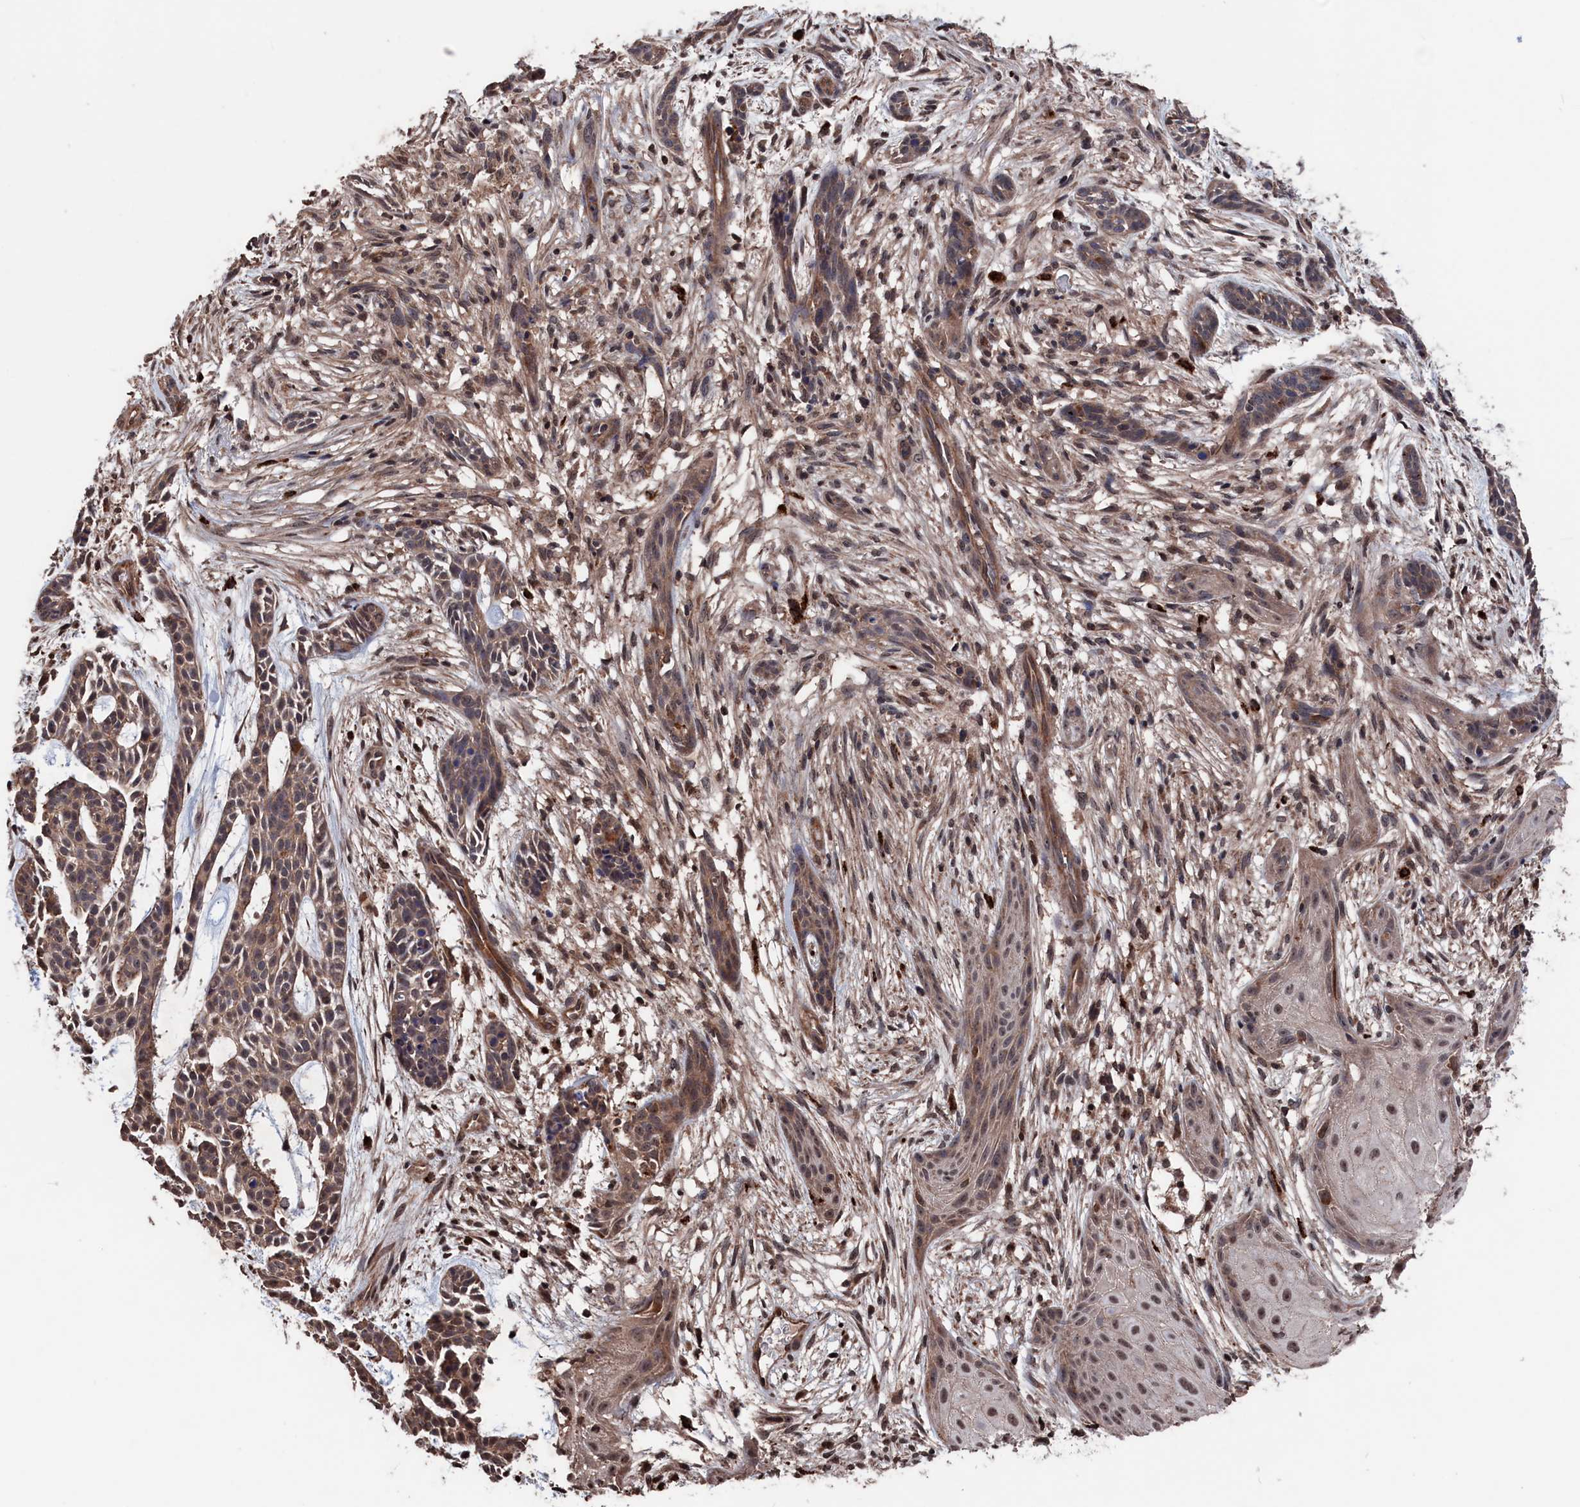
{"staining": {"intensity": "moderate", "quantity": ">75%", "location": "cytoplasmic/membranous,nuclear"}, "tissue": "skin cancer", "cell_type": "Tumor cells", "image_type": "cancer", "snomed": [{"axis": "morphology", "description": "Basal cell carcinoma"}, {"axis": "topography", "description": "Skin"}], "caption": "Tumor cells show medium levels of moderate cytoplasmic/membranous and nuclear expression in about >75% of cells in basal cell carcinoma (skin).", "gene": "PDE12", "patient": {"sex": "male", "age": 89}}